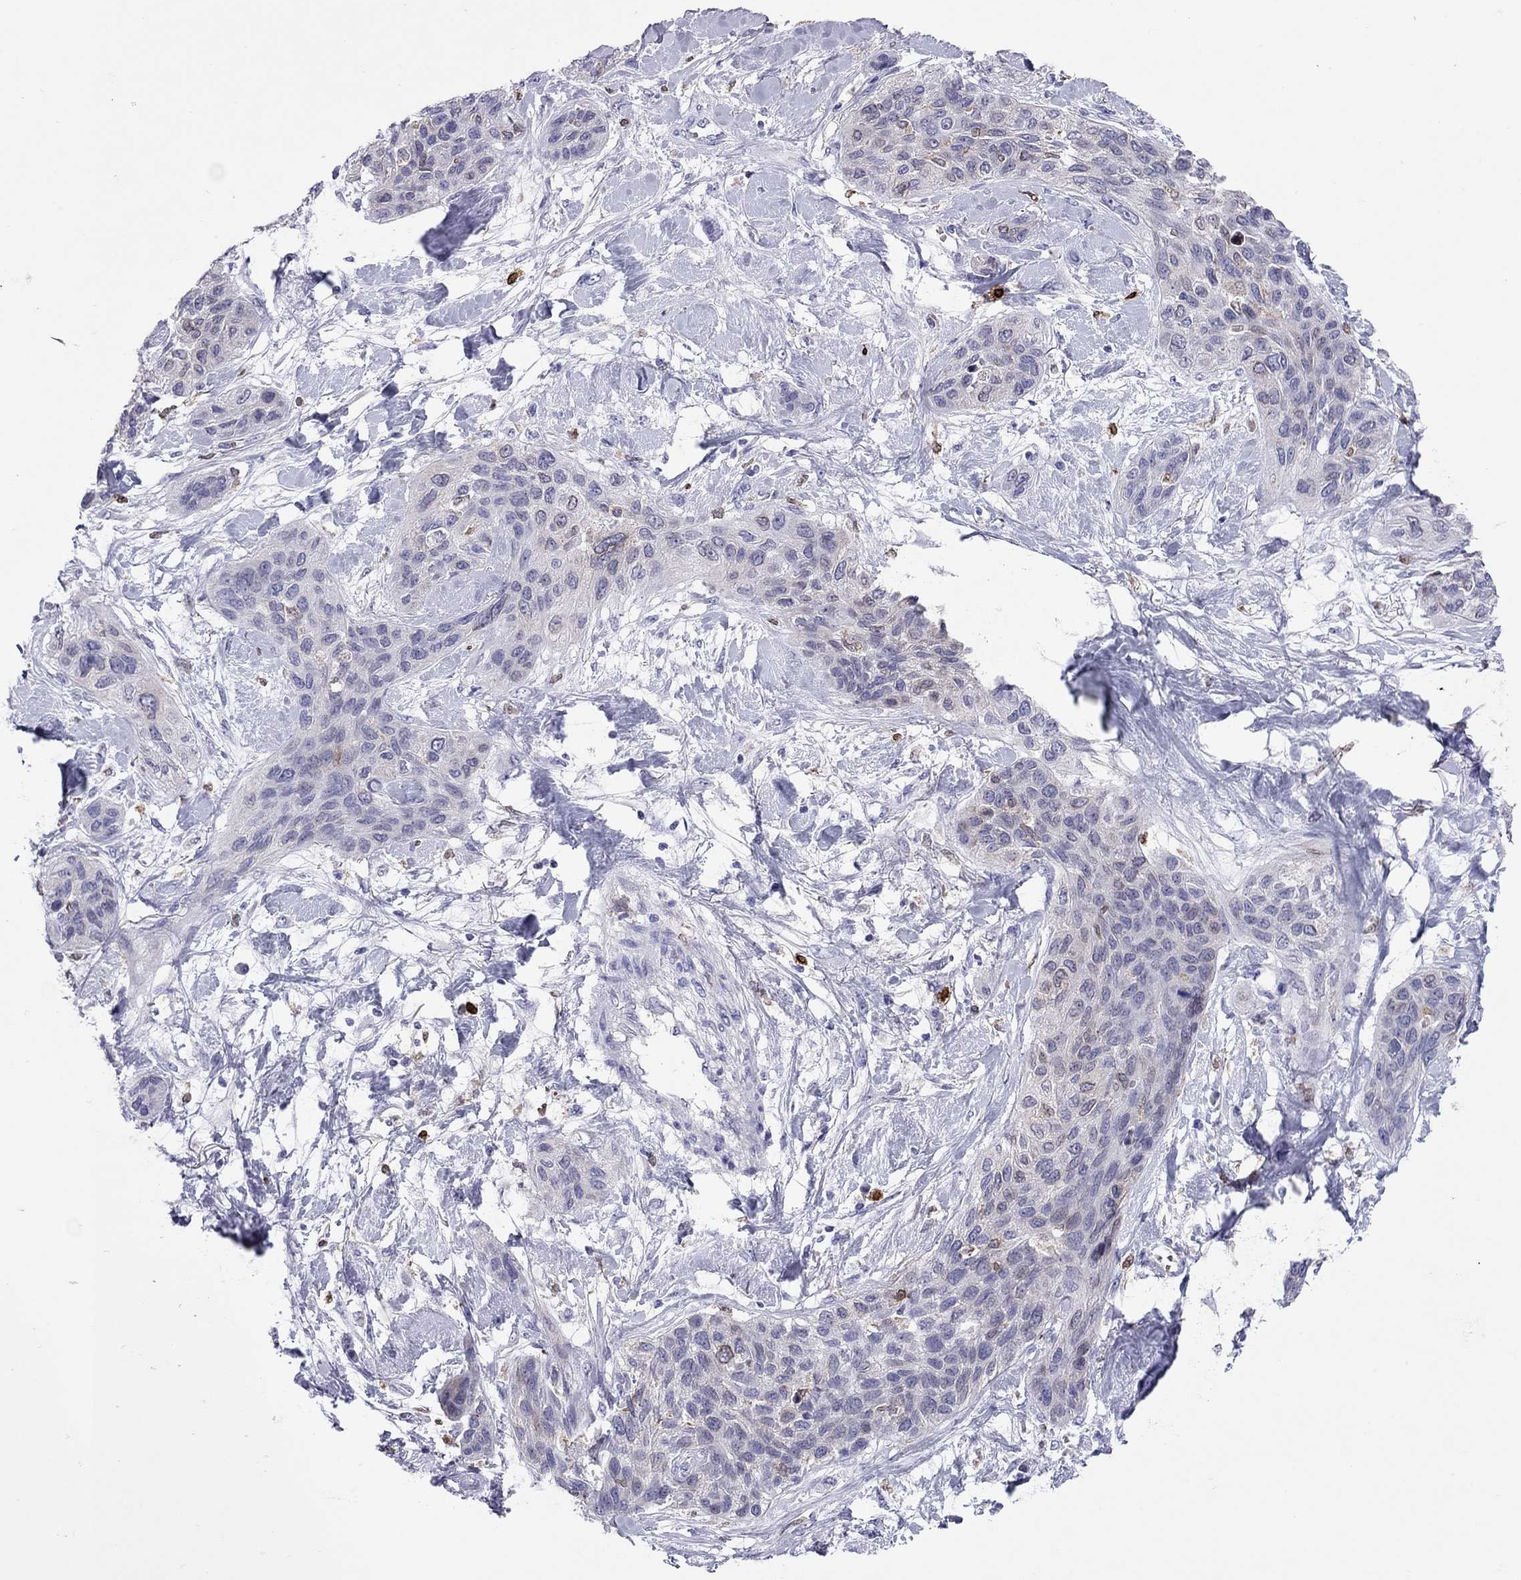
{"staining": {"intensity": "negative", "quantity": "none", "location": "none"}, "tissue": "lung cancer", "cell_type": "Tumor cells", "image_type": "cancer", "snomed": [{"axis": "morphology", "description": "Squamous cell carcinoma, NOS"}, {"axis": "topography", "description": "Lung"}], "caption": "Immunohistochemistry (IHC) of lung cancer reveals no expression in tumor cells. Nuclei are stained in blue.", "gene": "ADORA2A", "patient": {"sex": "female", "age": 70}}